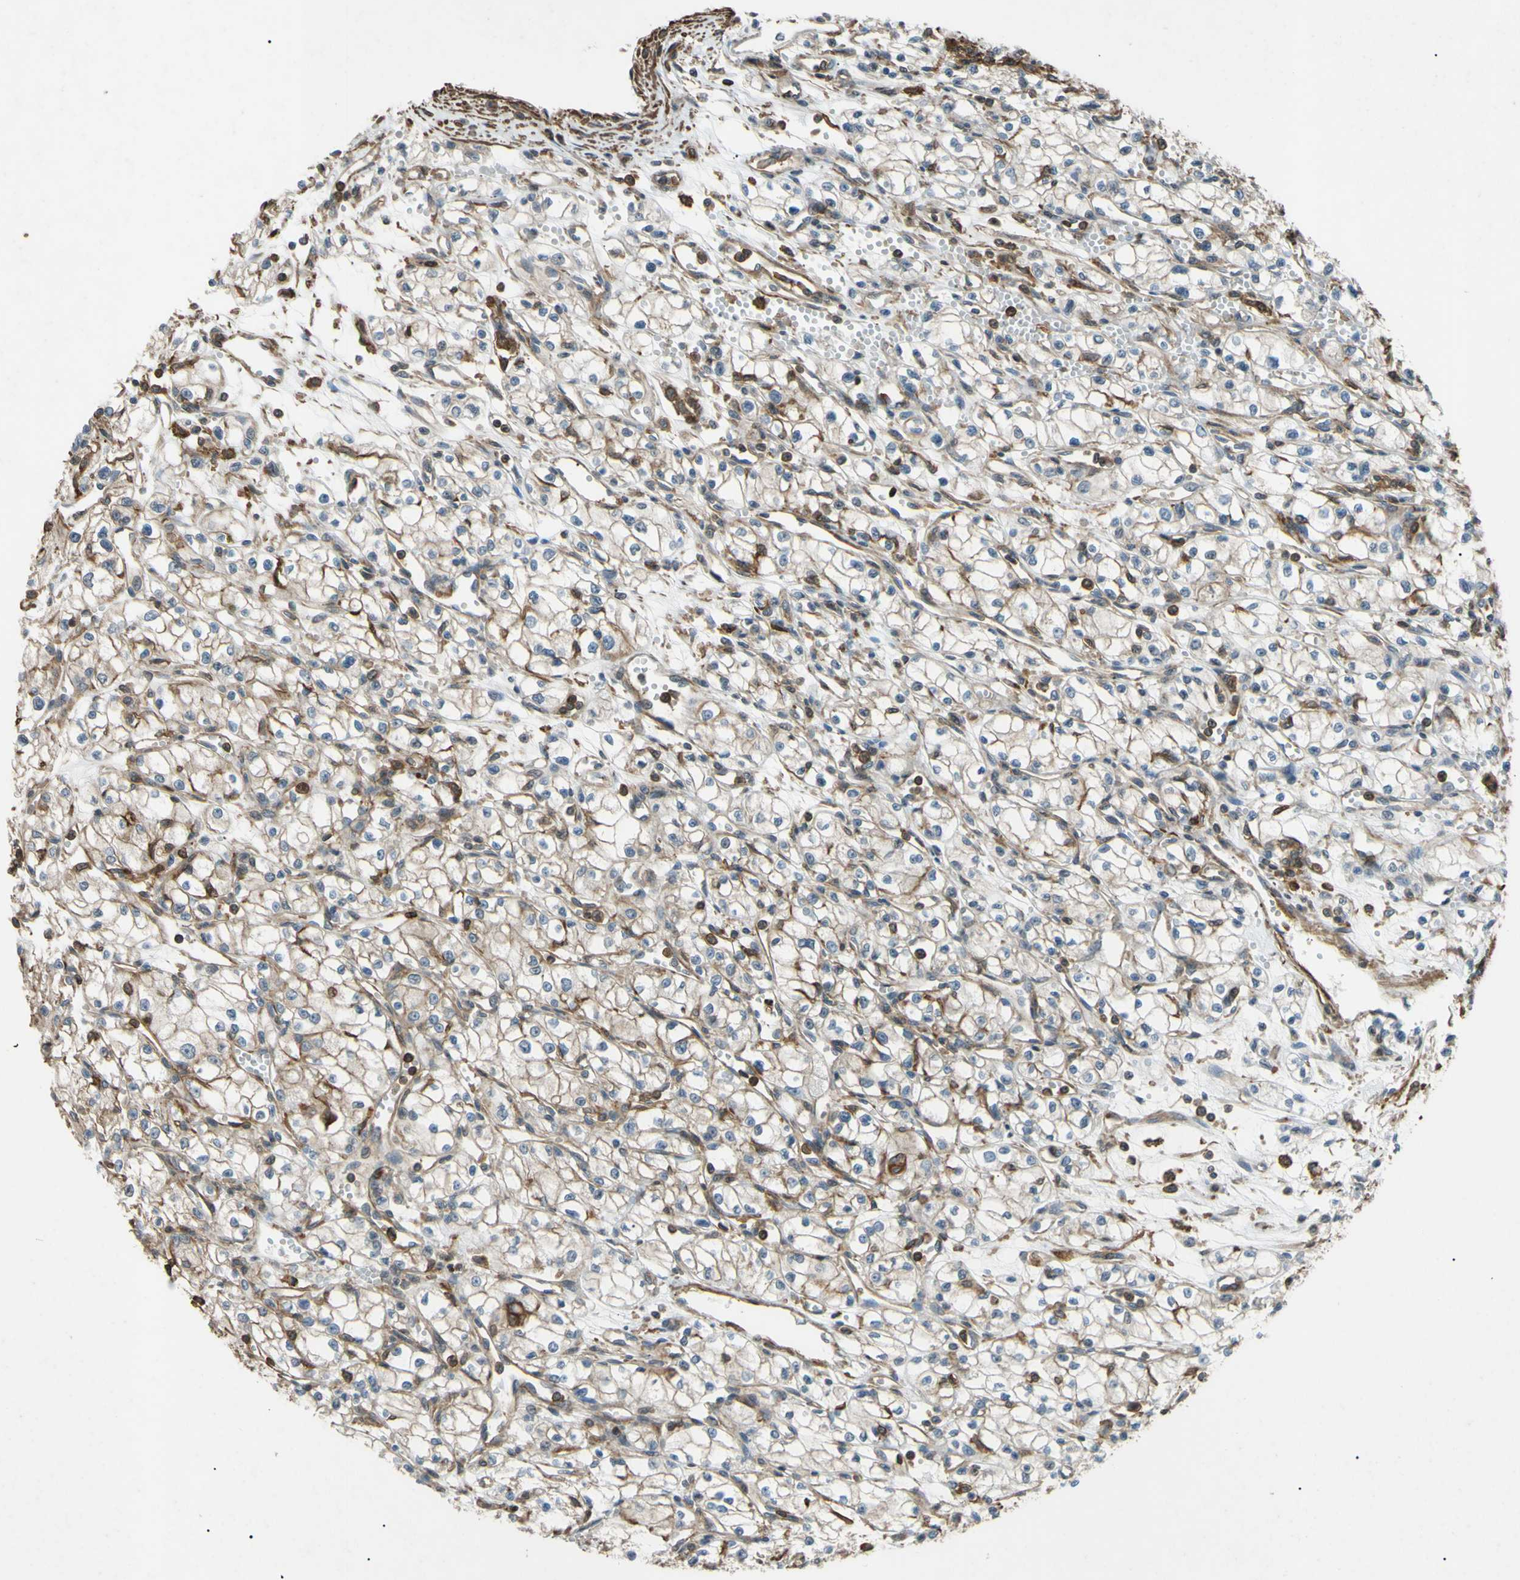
{"staining": {"intensity": "weak", "quantity": "25%-75%", "location": "cytoplasmic/membranous"}, "tissue": "renal cancer", "cell_type": "Tumor cells", "image_type": "cancer", "snomed": [{"axis": "morphology", "description": "Normal tissue, NOS"}, {"axis": "morphology", "description": "Adenocarcinoma, NOS"}, {"axis": "topography", "description": "Kidney"}], "caption": "Brown immunohistochemical staining in renal cancer (adenocarcinoma) exhibits weak cytoplasmic/membranous staining in approximately 25%-75% of tumor cells.", "gene": "ADD3", "patient": {"sex": "male", "age": 59}}